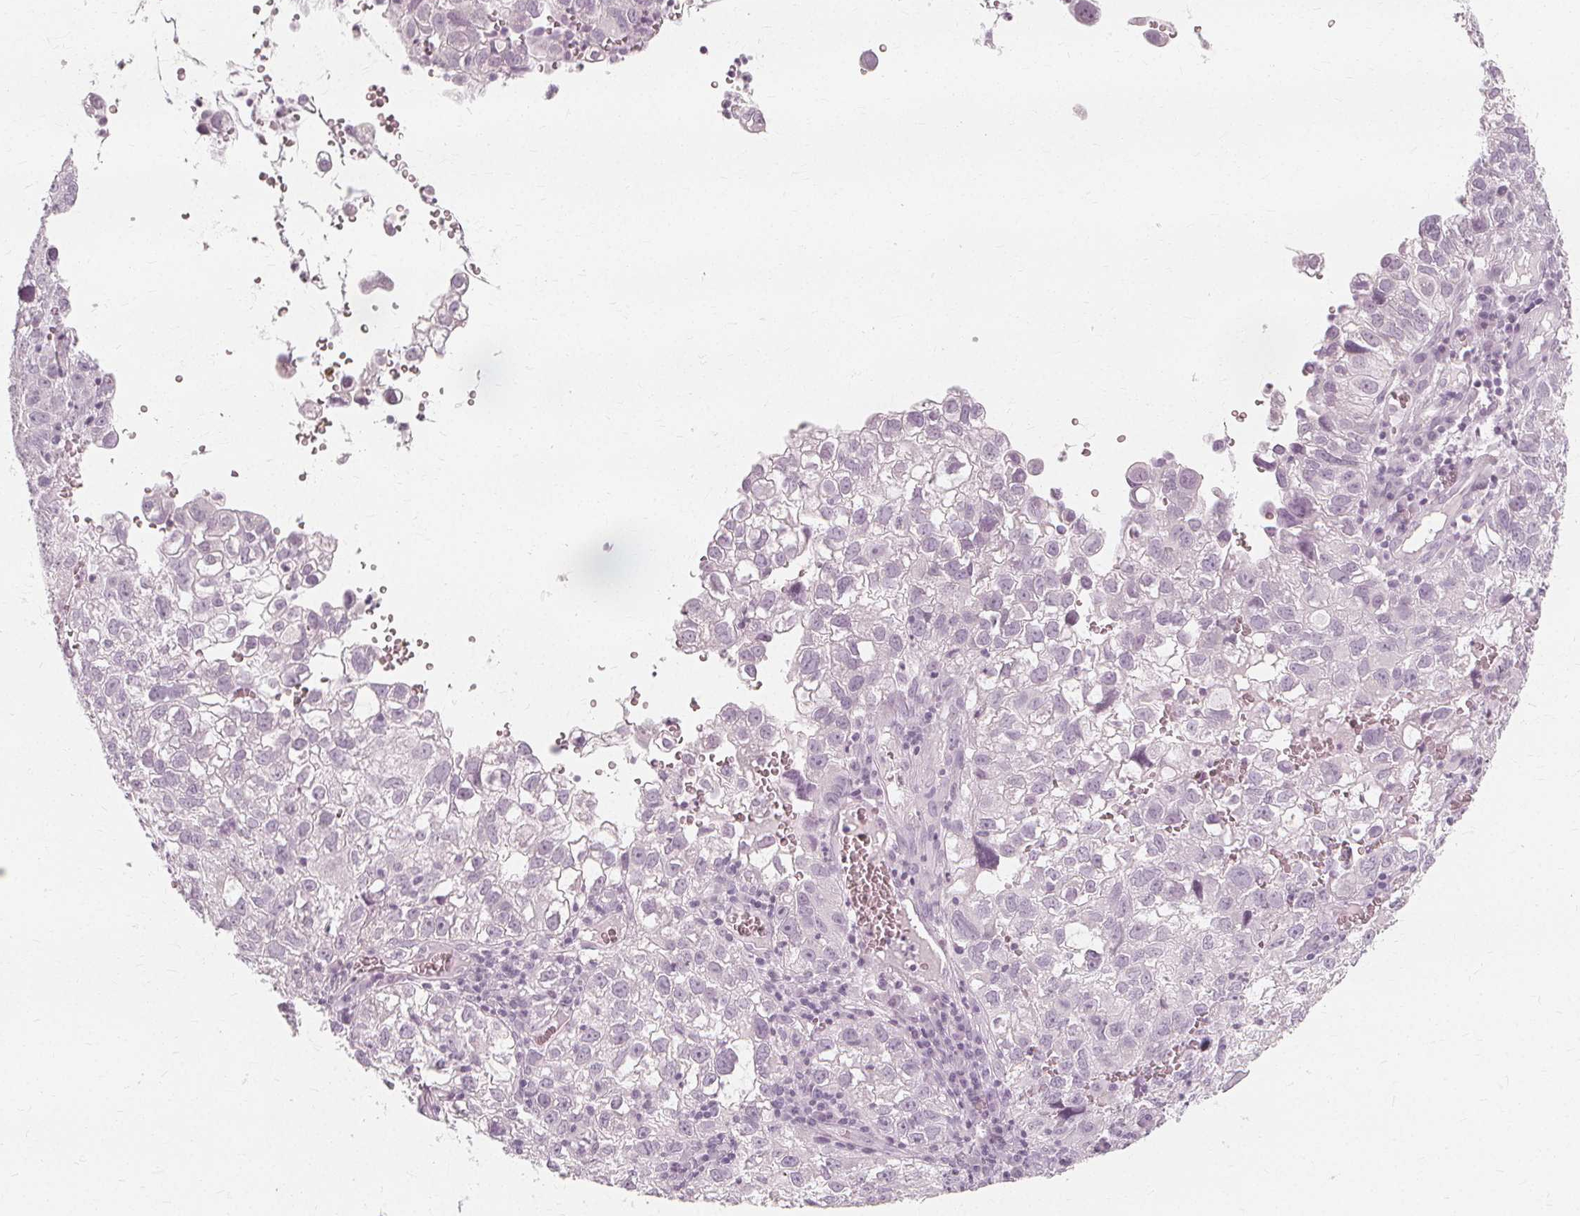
{"staining": {"intensity": "negative", "quantity": "none", "location": "none"}, "tissue": "cervical cancer", "cell_type": "Tumor cells", "image_type": "cancer", "snomed": [{"axis": "morphology", "description": "Squamous cell carcinoma, NOS"}, {"axis": "topography", "description": "Cervix"}], "caption": "IHC photomicrograph of neoplastic tissue: squamous cell carcinoma (cervical) stained with DAB (3,3'-diaminobenzidine) shows no significant protein positivity in tumor cells.", "gene": "NXPE1", "patient": {"sex": "female", "age": 55}}